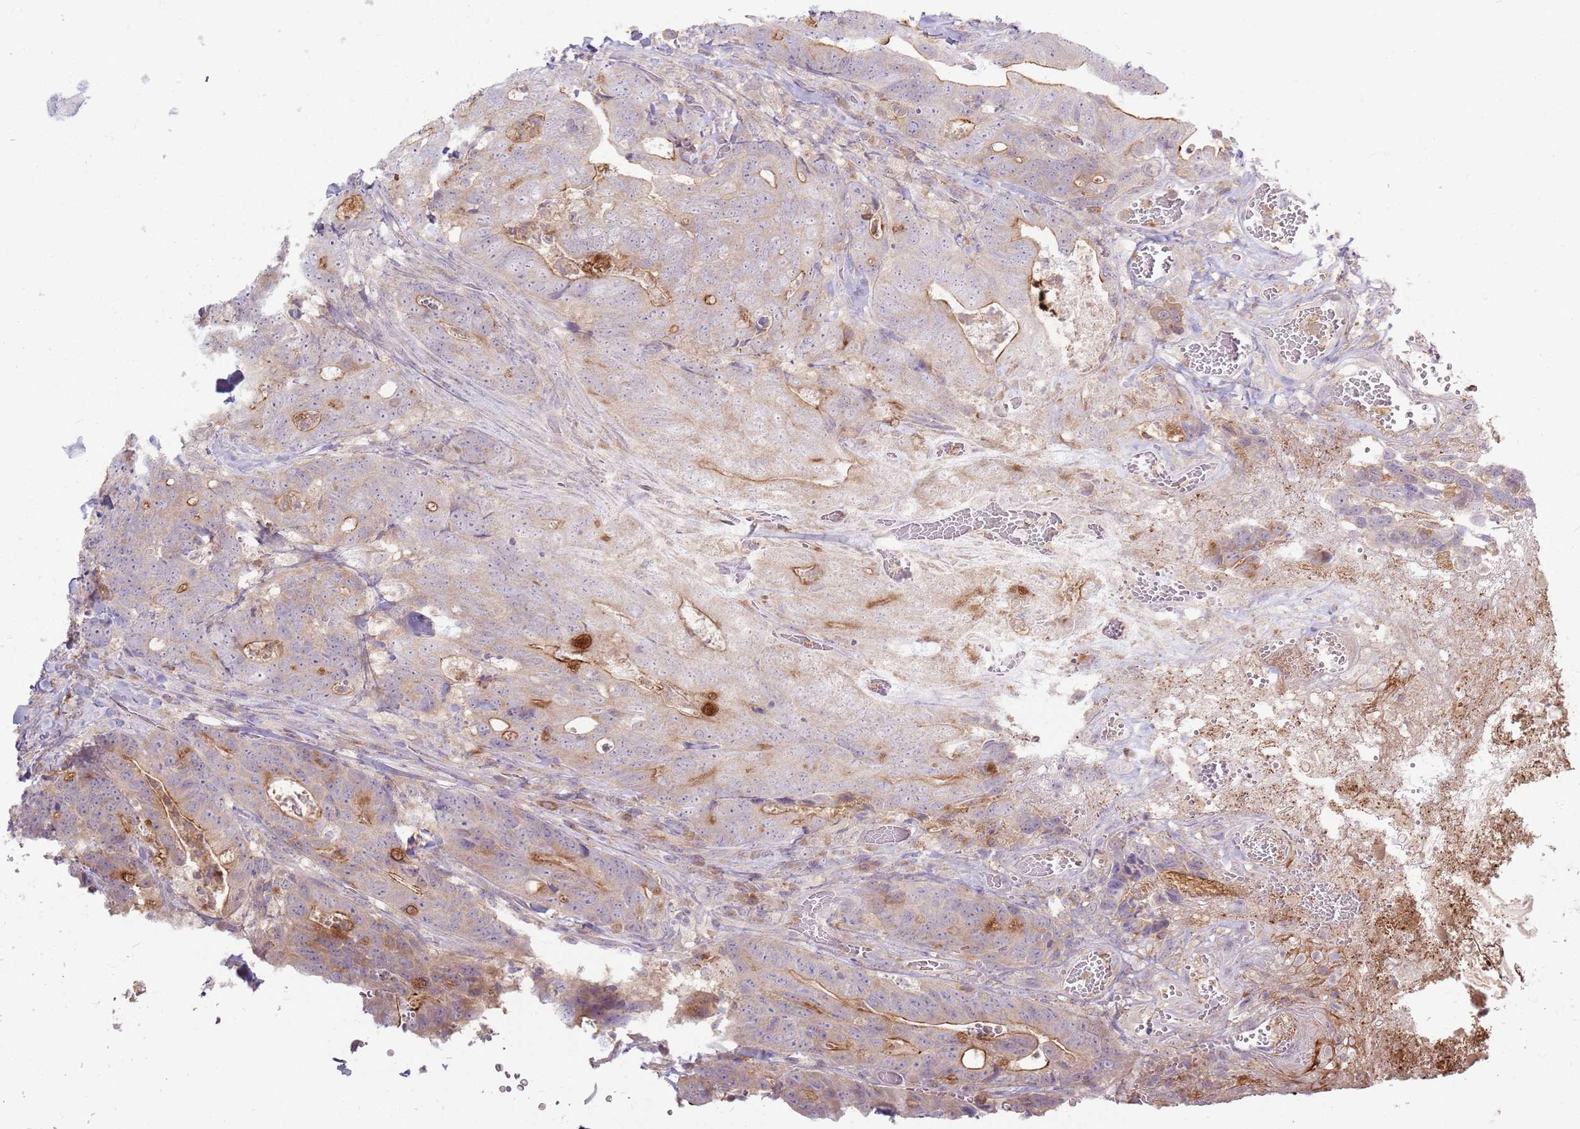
{"staining": {"intensity": "moderate", "quantity": "25%-75%", "location": "cytoplasmic/membranous"}, "tissue": "colorectal cancer", "cell_type": "Tumor cells", "image_type": "cancer", "snomed": [{"axis": "morphology", "description": "Adenocarcinoma, NOS"}, {"axis": "topography", "description": "Colon"}], "caption": "Protein analysis of colorectal cancer (adenocarcinoma) tissue reveals moderate cytoplasmic/membranous staining in about 25%-75% of tumor cells.", "gene": "ZDHHC2", "patient": {"sex": "female", "age": 82}}